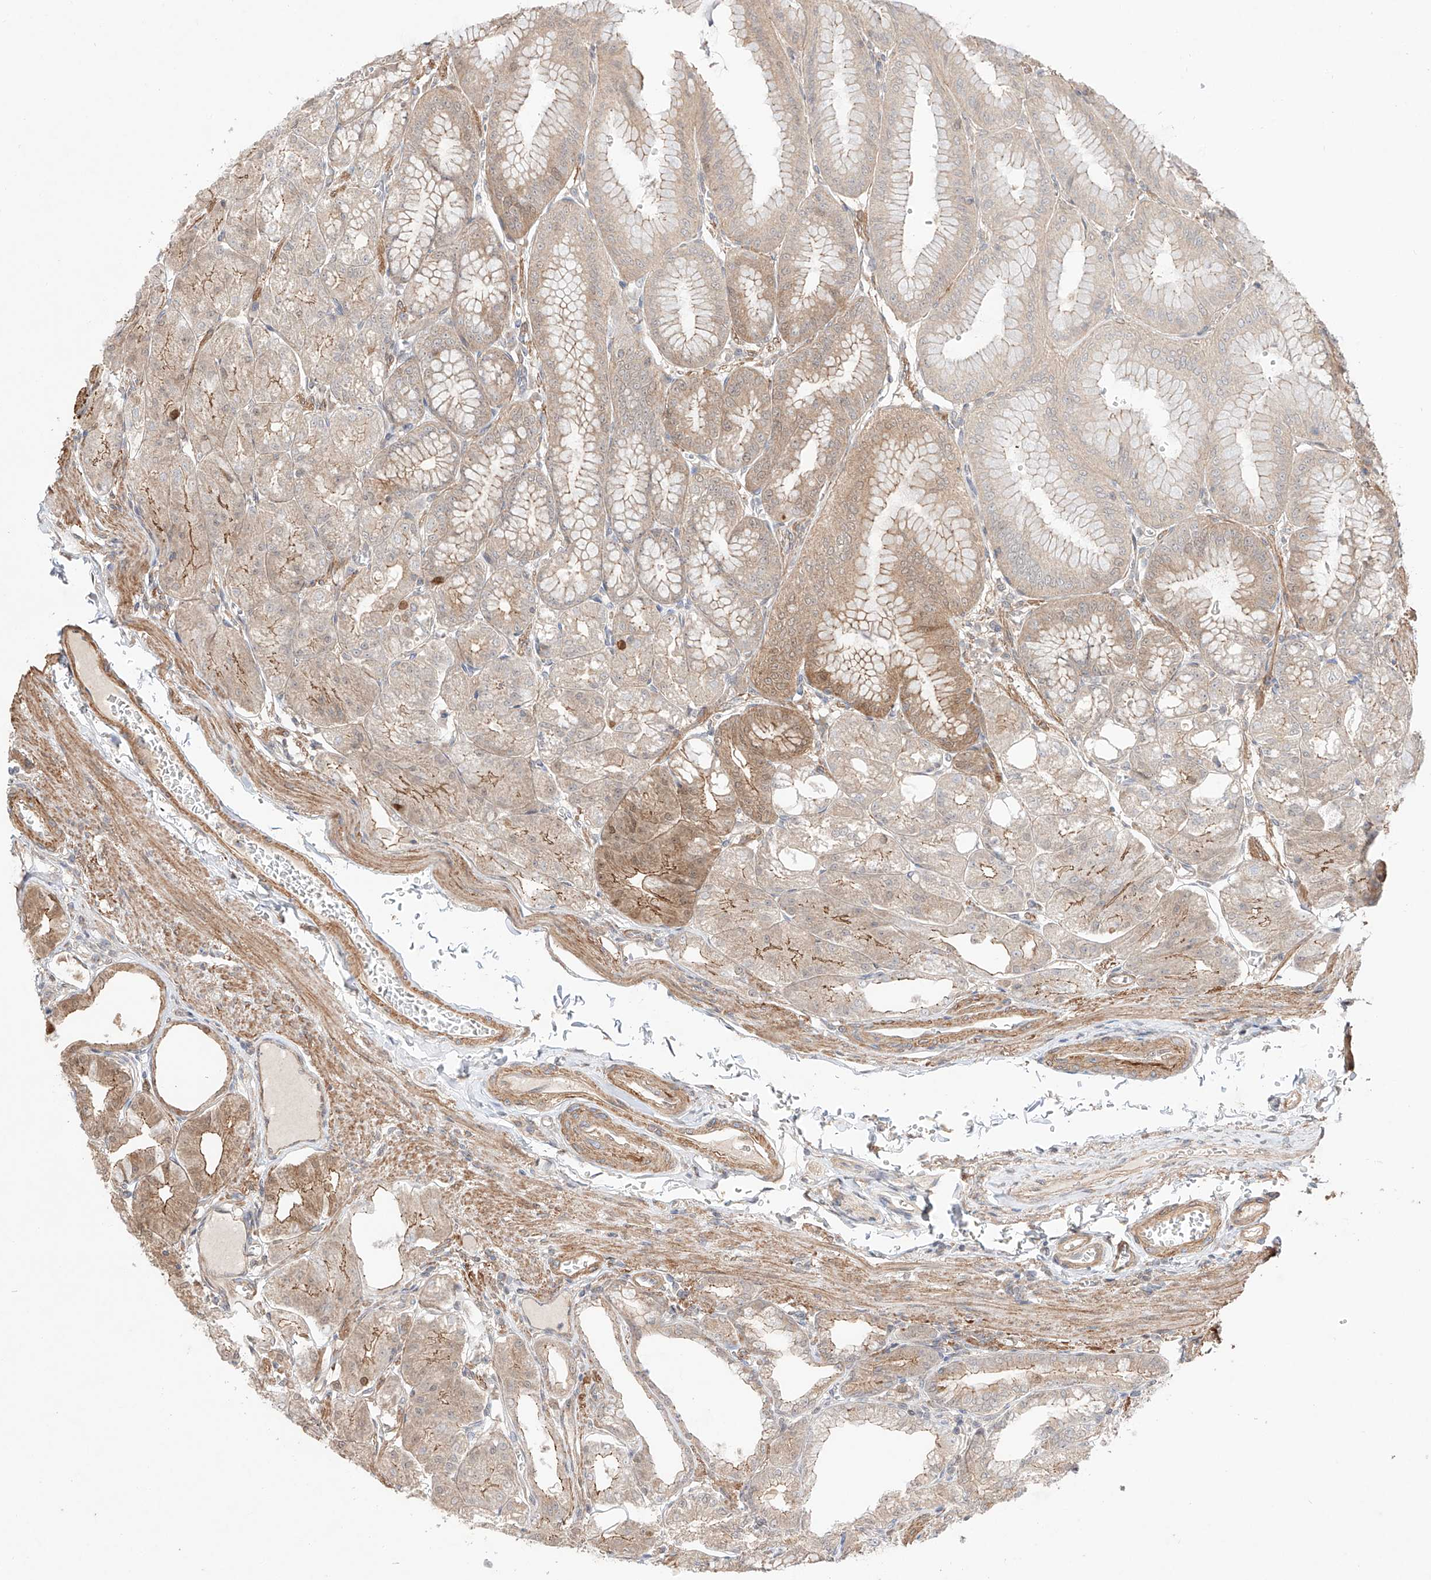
{"staining": {"intensity": "weak", "quantity": ">75%", "location": "cytoplasmic/membranous"}, "tissue": "stomach", "cell_type": "Glandular cells", "image_type": "normal", "snomed": [{"axis": "morphology", "description": "Normal tissue, NOS"}, {"axis": "topography", "description": "Stomach, lower"}], "caption": "Immunohistochemical staining of normal human stomach reveals >75% levels of weak cytoplasmic/membranous protein staining in approximately >75% of glandular cells. (DAB (3,3'-diaminobenzidine) IHC, brown staining for protein, blue staining for nuclei).", "gene": "TSR2", "patient": {"sex": "male", "age": 71}}